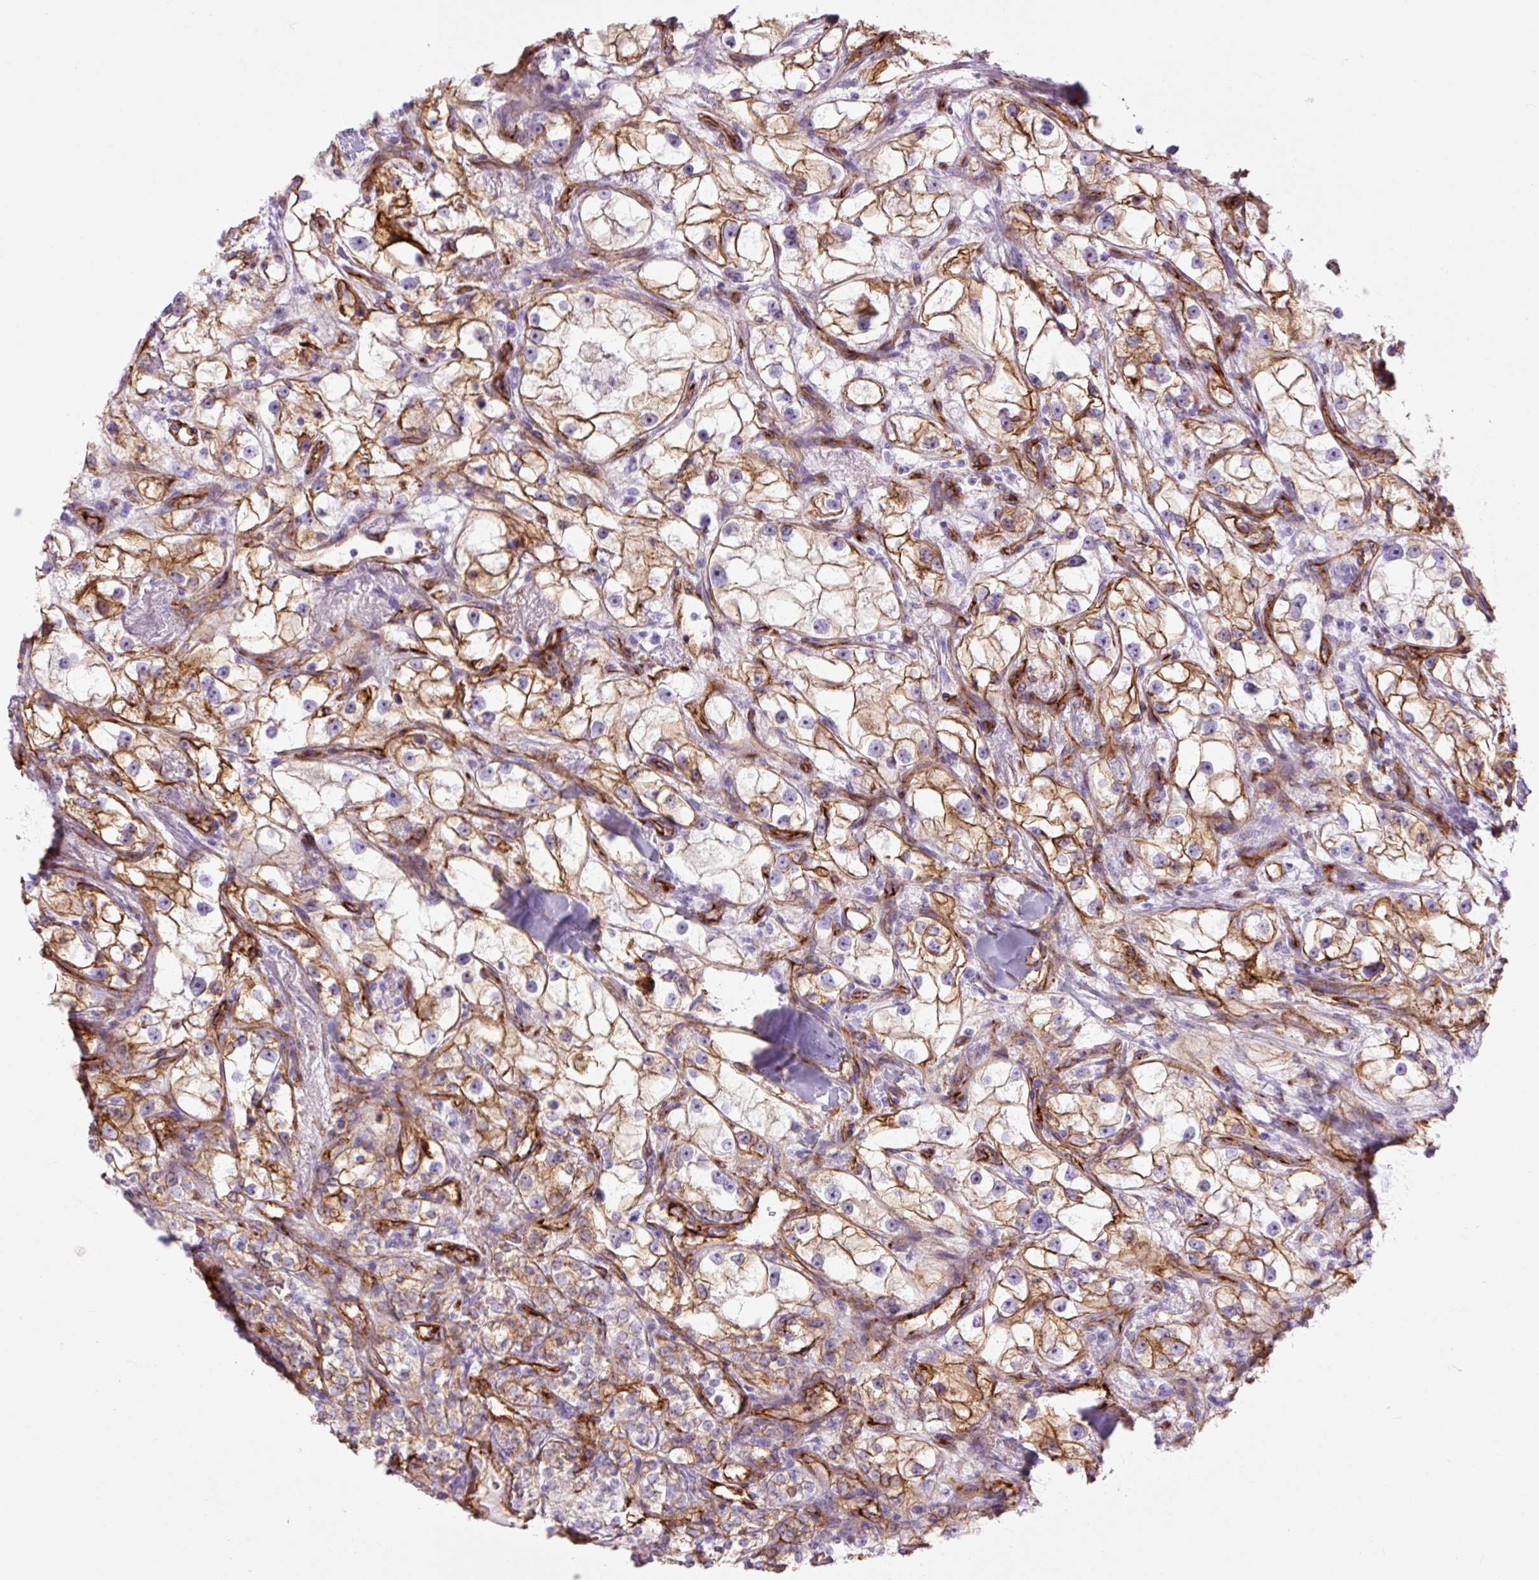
{"staining": {"intensity": "moderate", "quantity": "25%-75%", "location": "cytoplasmic/membranous"}, "tissue": "renal cancer", "cell_type": "Tumor cells", "image_type": "cancer", "snomed": [{"axis": "morphology", "description": "Adenocarcinoma, NOS"}, {"axis": "topography", "description": "Kidney"}], "caption": "Renal cancer stained with DAB IHC displays medium levels of moderate cytoplasmic/membranous positivity in approximately 25%-75% of tumor cells.", "gene": "CAV1", "patient": {"sex": "male", "age": 77}}